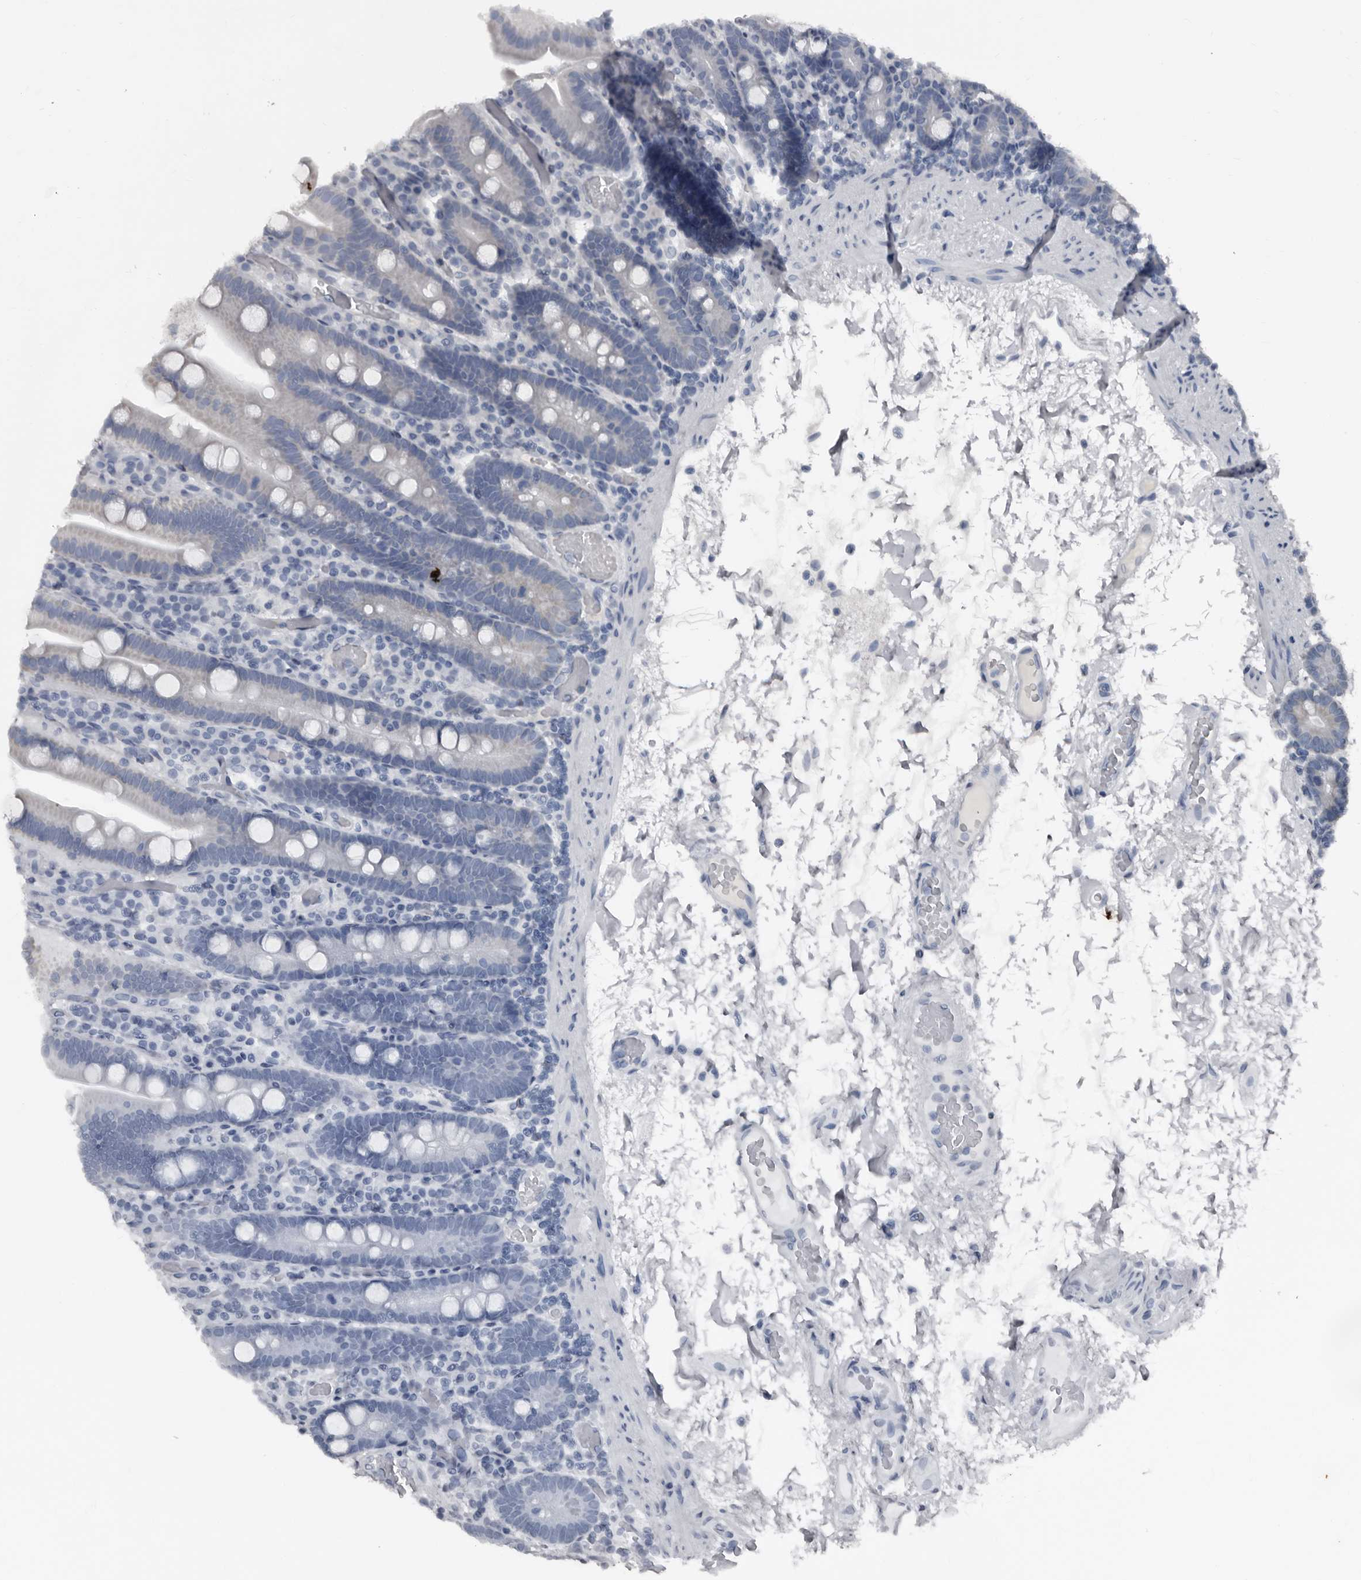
{"staining": {"intensity": "negative", "quantity": "none", "location": "none"}, "tissue": "duodenum", "cell_type": "Glandular cells", "image_type": "normal", "snomed": [{"axis": "morphology", "description": "Normal tissue, NOS"}, {"axis": "topography", "description": "Duodenum"}], "caption": "This histopathology image is of normal duodenum stained with immunohistochemistry (IHC) to label a protein in brown with the nuclei are counter-stained blue. There is no positivity in glandular cells.", "gene": "GREB1", "patient": {"sex": "male", "age": 55}}